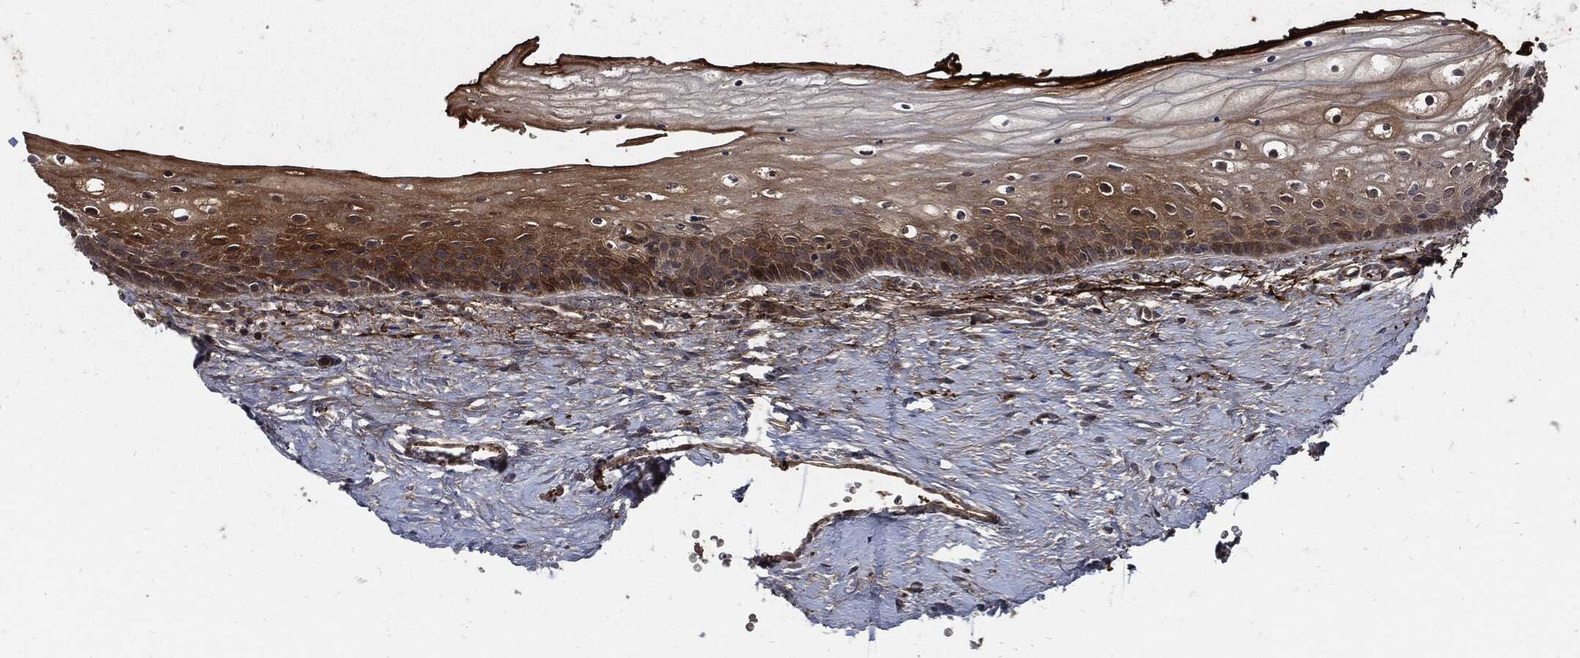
{"staining": {"intensity": "moderate", "quantity": "25%-75%", "location": "cytoplasmic/membranous"}, "tissue": "vagina", "cell_type": "Squamous epithelial cells", "image_type": "normal", "snomed": [{"axis": "morphology", "description": "Normal tissue, NOS"}, {"axis": "topography", "description": "Vagina"}], "caption": "IHC of benign vagina shows medium levels of moderate cytoplasmic/membranous positivity in approximately 25%-75% of squamous epithelial cells.", "gene": "CLU", "patient": {"sex": "female", "age": 32}}